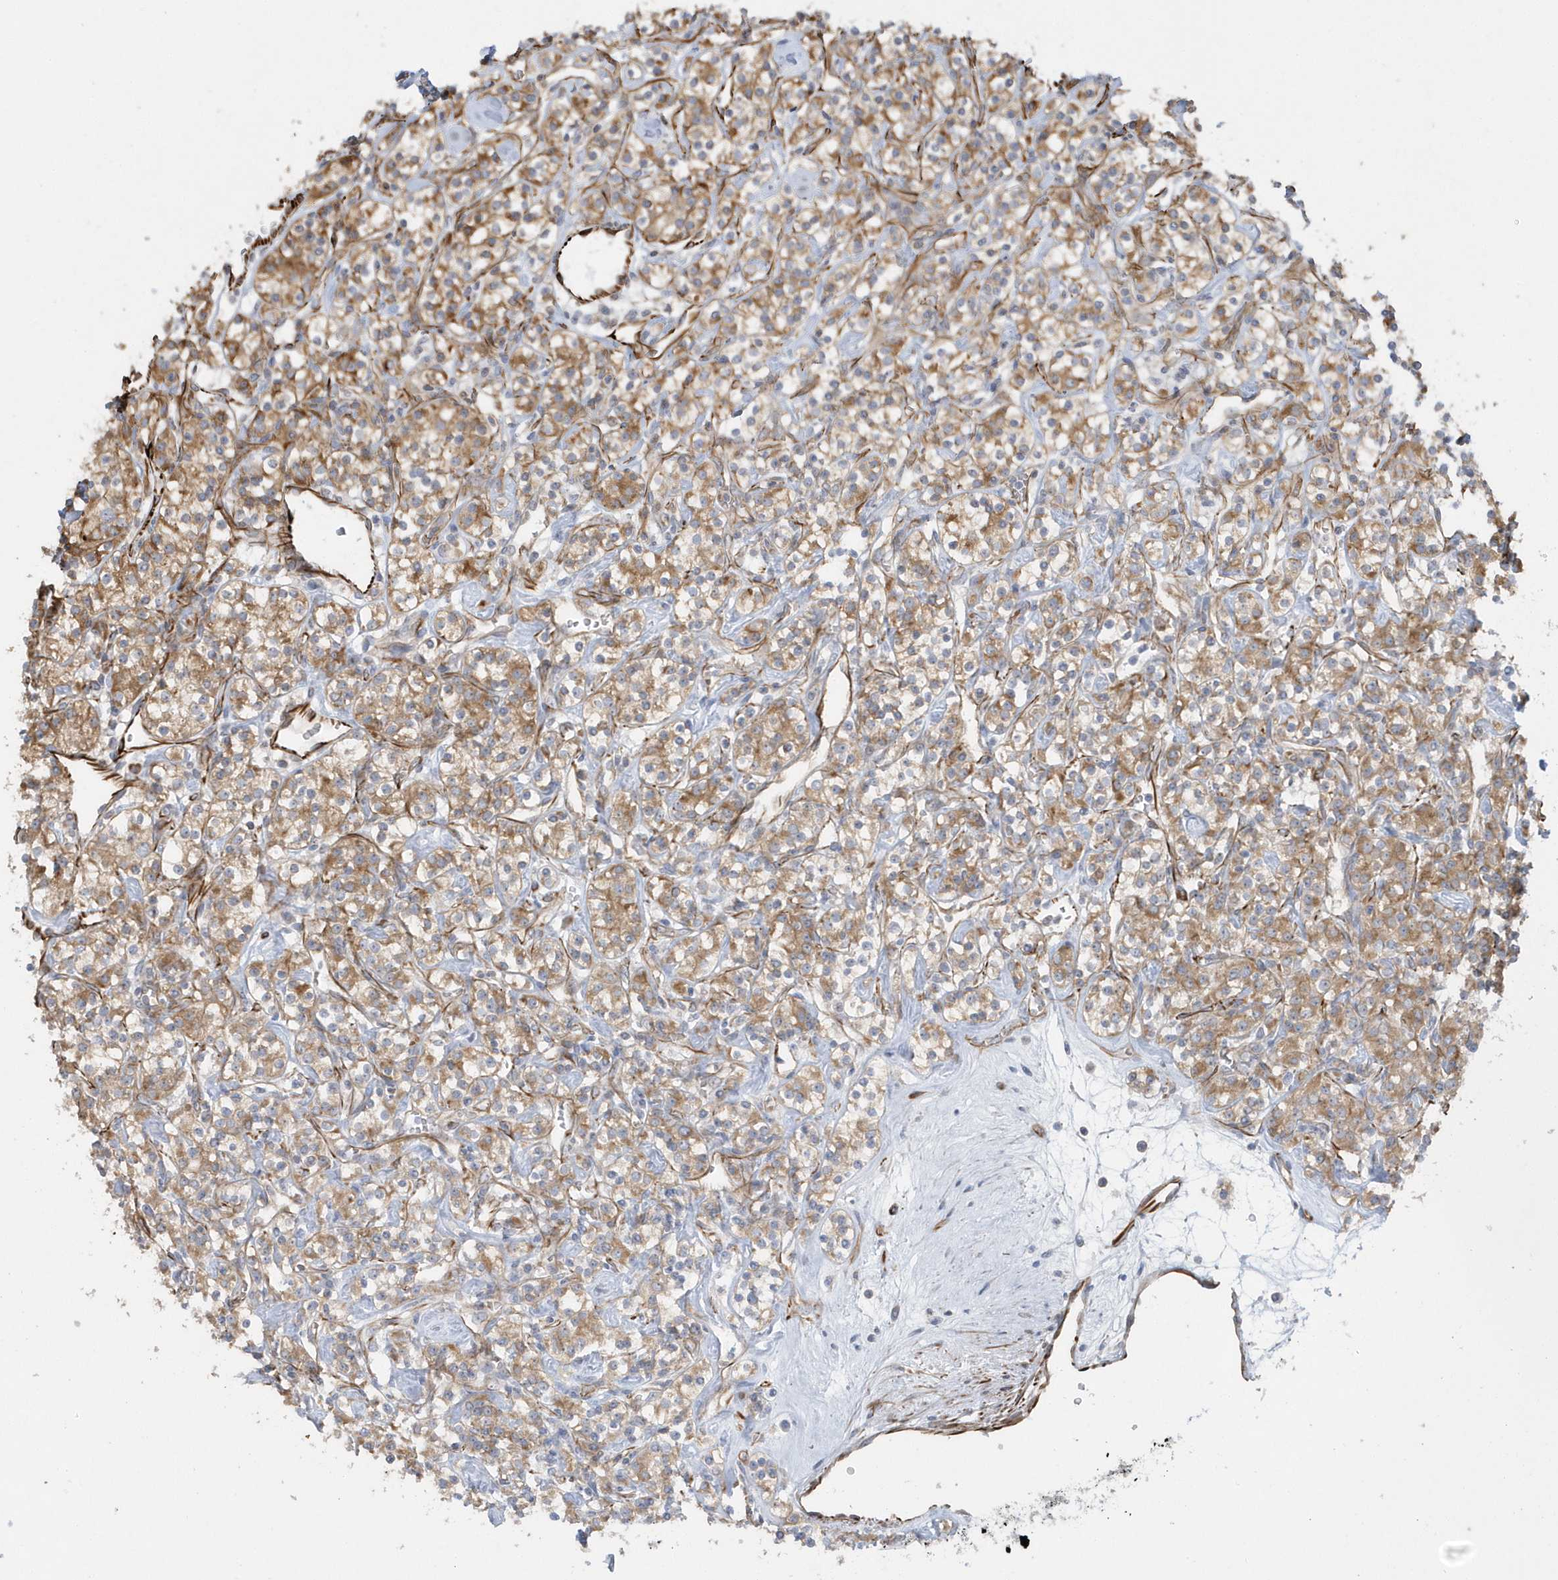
{"staining": {"intensity": "moderate", "quantity": ">75%", "location": "cytoplasmic/membranous"}, "tissue": "renal cancer", "cell_type": "Tumor cells", "image_type": "cancer", "snomed": [{"axis": "morphology", "description": "Adenocarcinoma, NOS"}, {"axis": "topography", "description": "Kidney"}], "caption": "Tumor cells reveal medium levels of moderate cytoplasmic/membranous staining in approximately >75% of cells in human adenocarcinoma (renal).", "gene": "RAB17", "patient": {"sex": "male", "age": 77}}